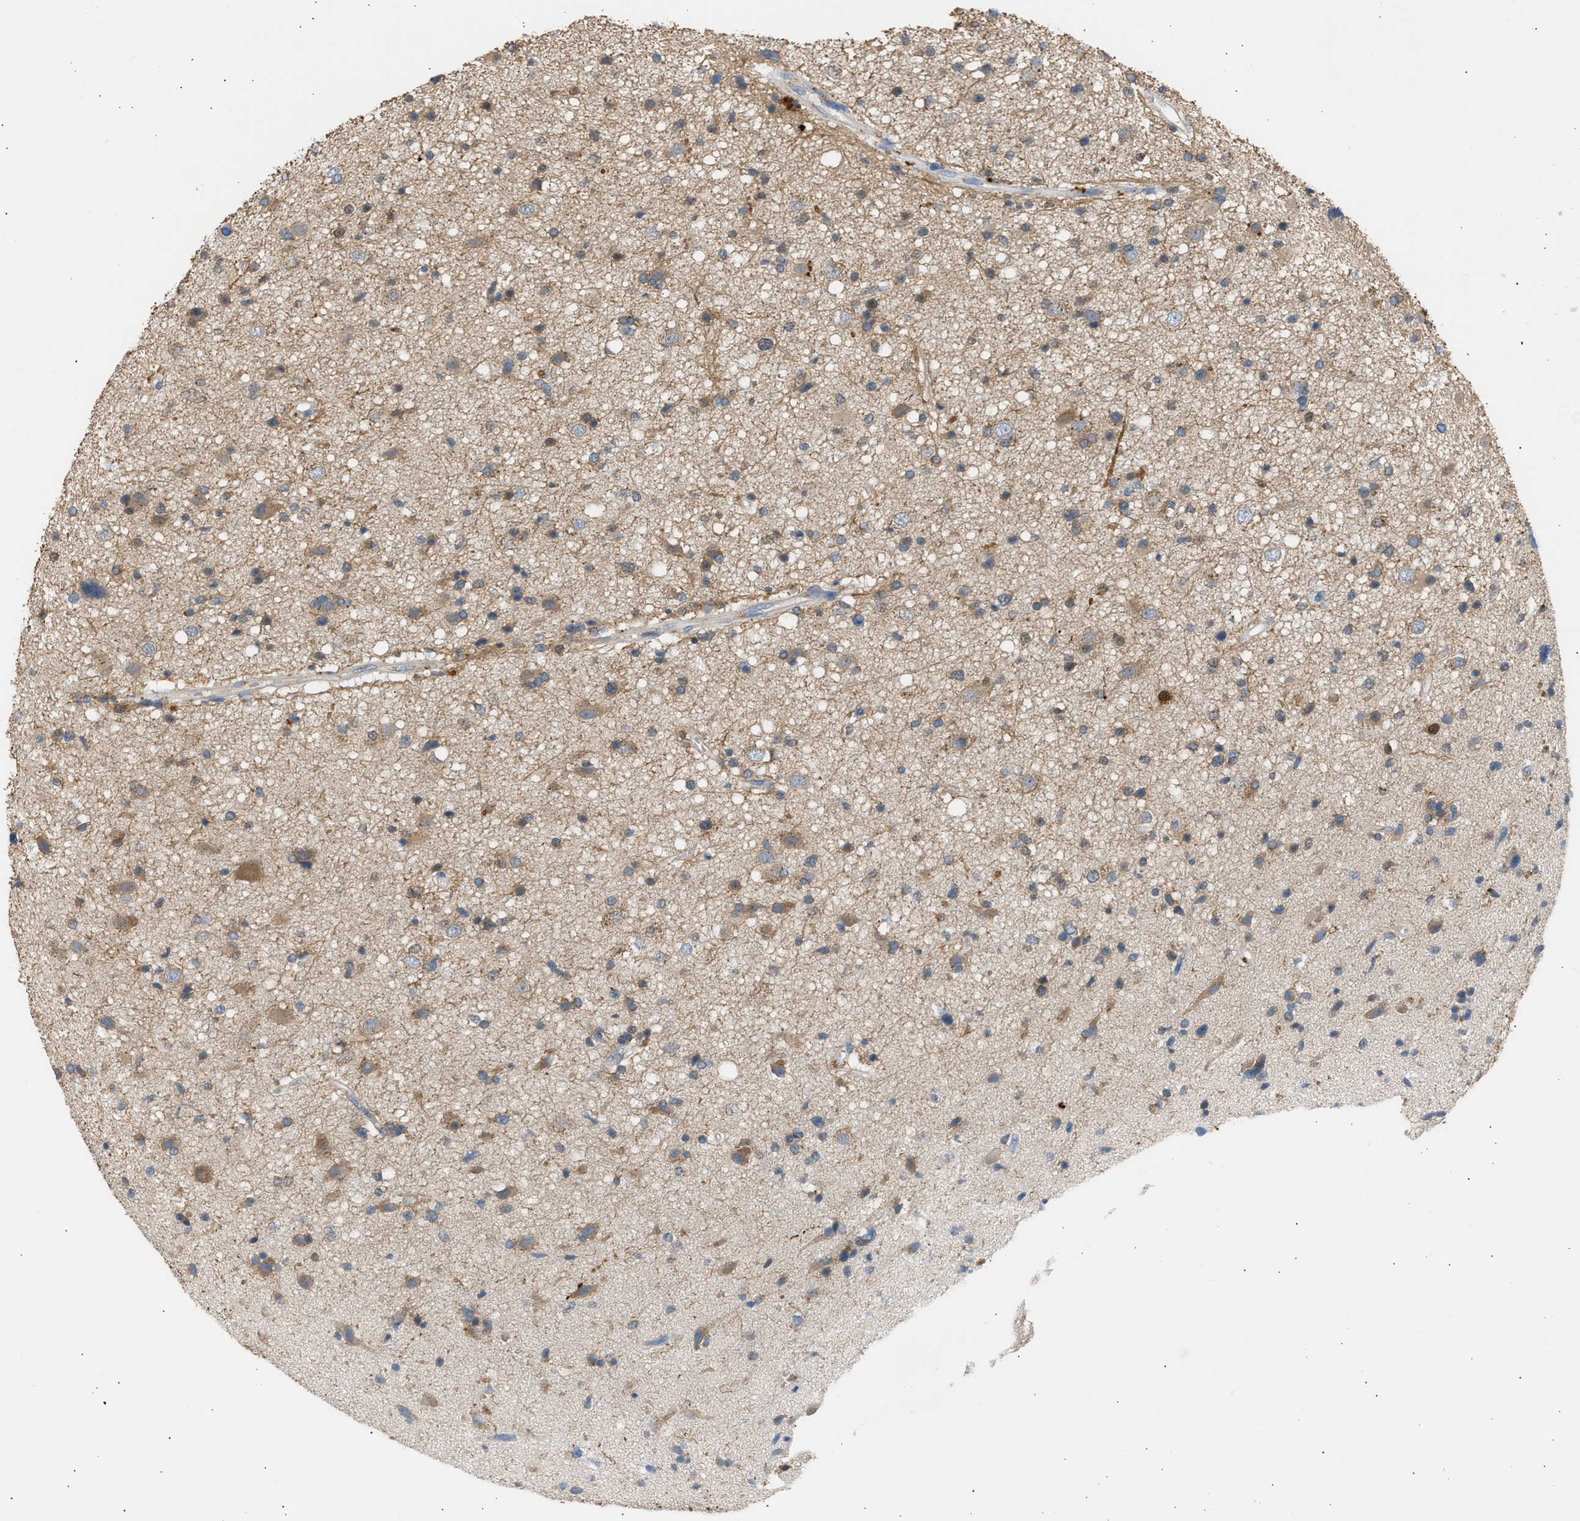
{"staining": {"intensity": "moderate", "quantity": "25%-75%", "location": "cytoplasmic/membranous"}, "tissue": "glioma", "cell_type": "Tumor cells", "image_type": "cancer", "snomed": [{"axis": "morphology", "description": "Glioma, malignant, High grade"}, {"axis": "topography", "description": "Brain"}], "caption": "Glioma stained with IHC reveals moderate cytoplasmic/membranous positivity in about 25%-75% of tumor cells.", "gene": "TRIM50", "patient": {"sex": "male", "age": 33}}